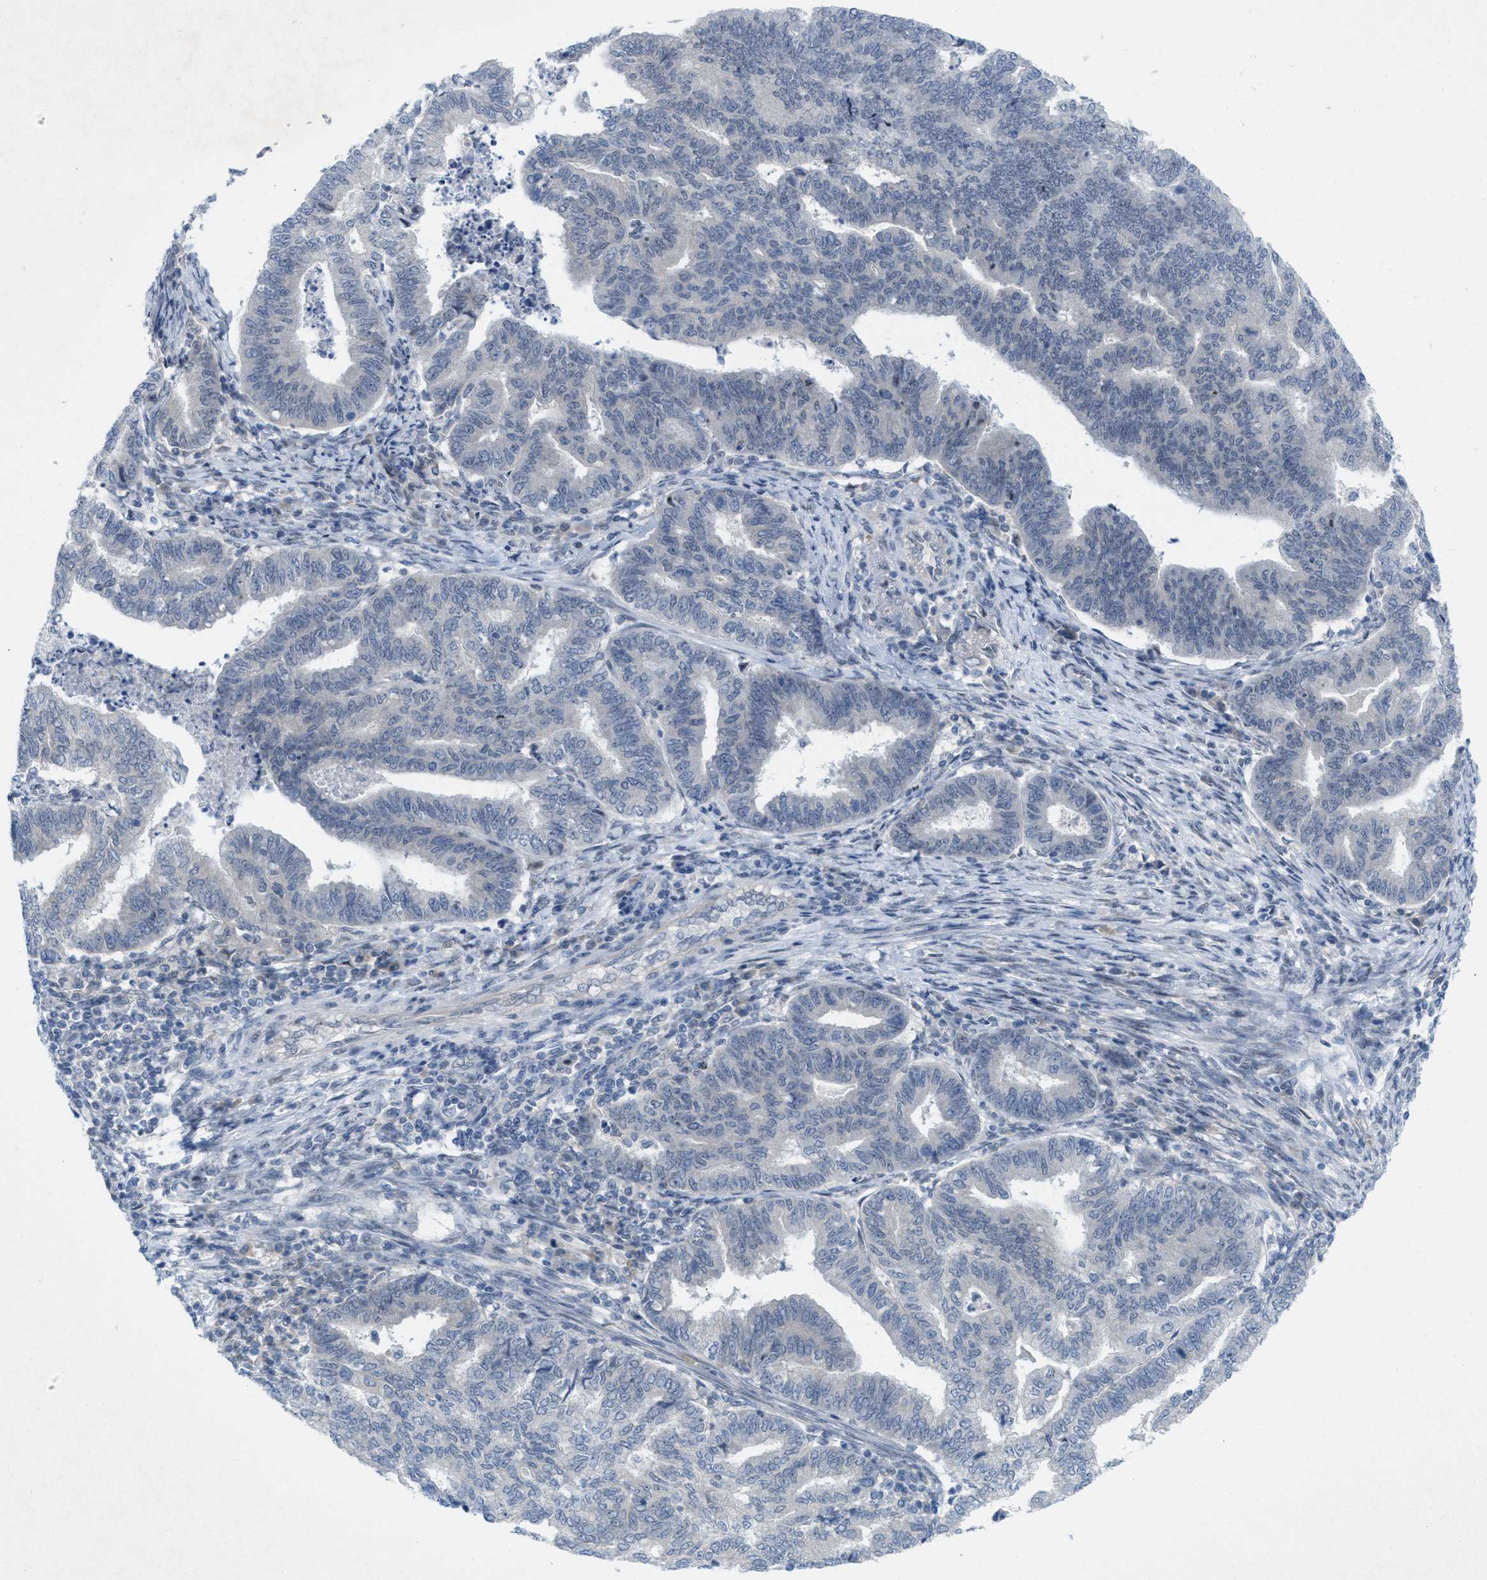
{"staining": {"intensity": "negative", "quantity": "none", "location": "none"}, "tissue": "endometrial cancer", "cell_type": "Tumor cells", "image_type": "cancer", "snomed": [{"axis": "morphology", "description": "Polyp, NOS"}, {"axis": "morphology", "description": "Adenocarcinoma, NOS"}, {"axis": "morphology", "description": "Adenoma, NOS"}, {"axis": "topography", "description": "Endometrium"}], "caption": "Immunohistochemistry of human endometrial cancer (adenocarcinoma) shows no staining in tumor cells.", "gene": "WIPI2", "patient": {"sex": "female", "age": 79}}